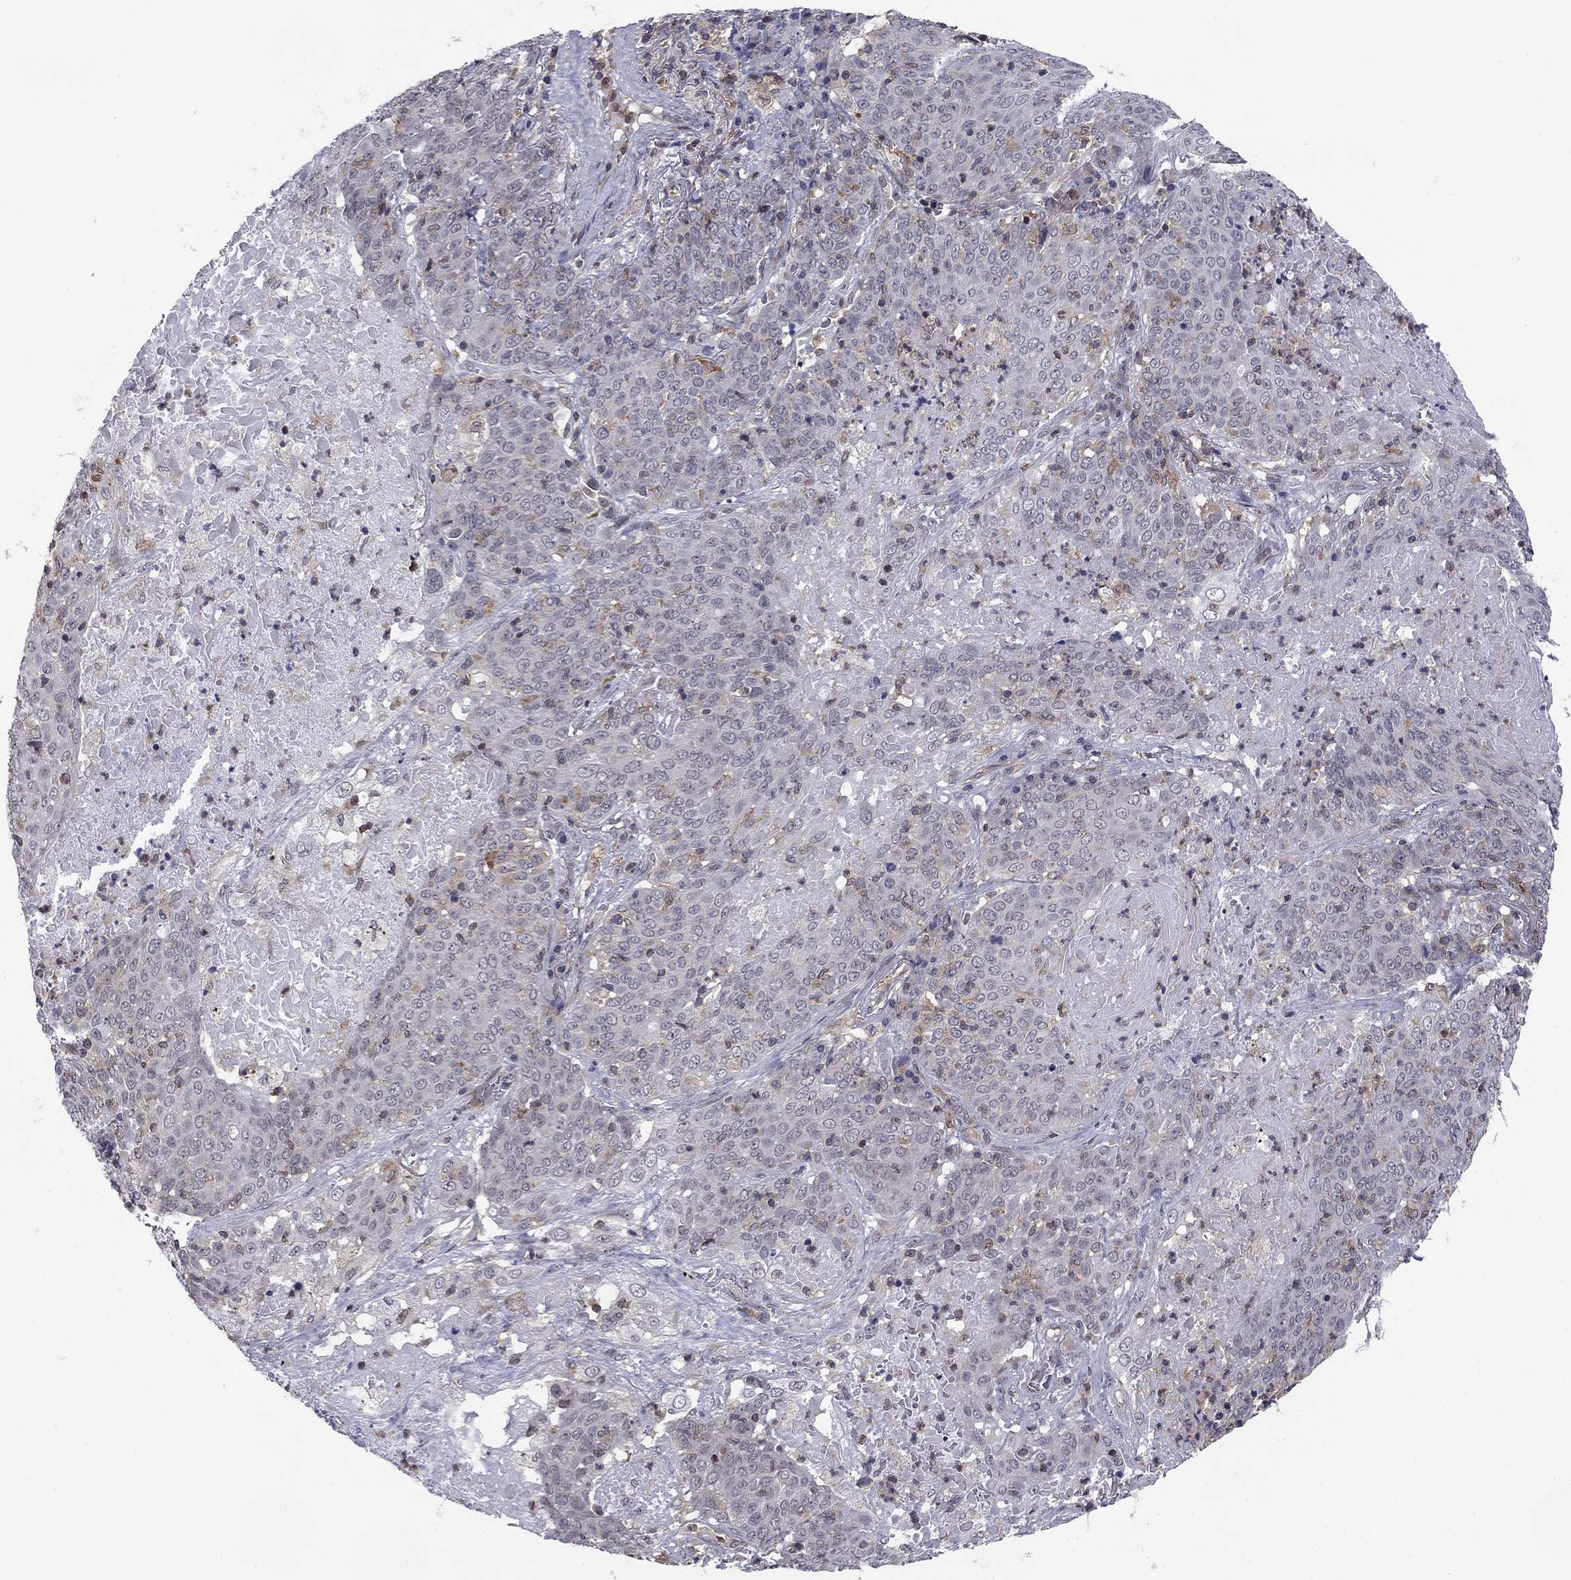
{"staining": {"intensity": "negative", "quantity": "none", "location": "none"}, "tissue": "lung cancer", "cell_type": "Tumor cells", "image_type": "cancer", "snomed": [{"axis": "morphology", "description": "Squamous cell carcinoma, NOS"}, {"axis": "topography", "description": "Lung"}], "caption": "A high-resolution image shows immunohistochemistry (IHC) staining of squamous cell carcinoma (lung), which shows no significant staining in tumor cells.", "gene": "PLCB2", "patient": {"sex": "male", "age": 82}}